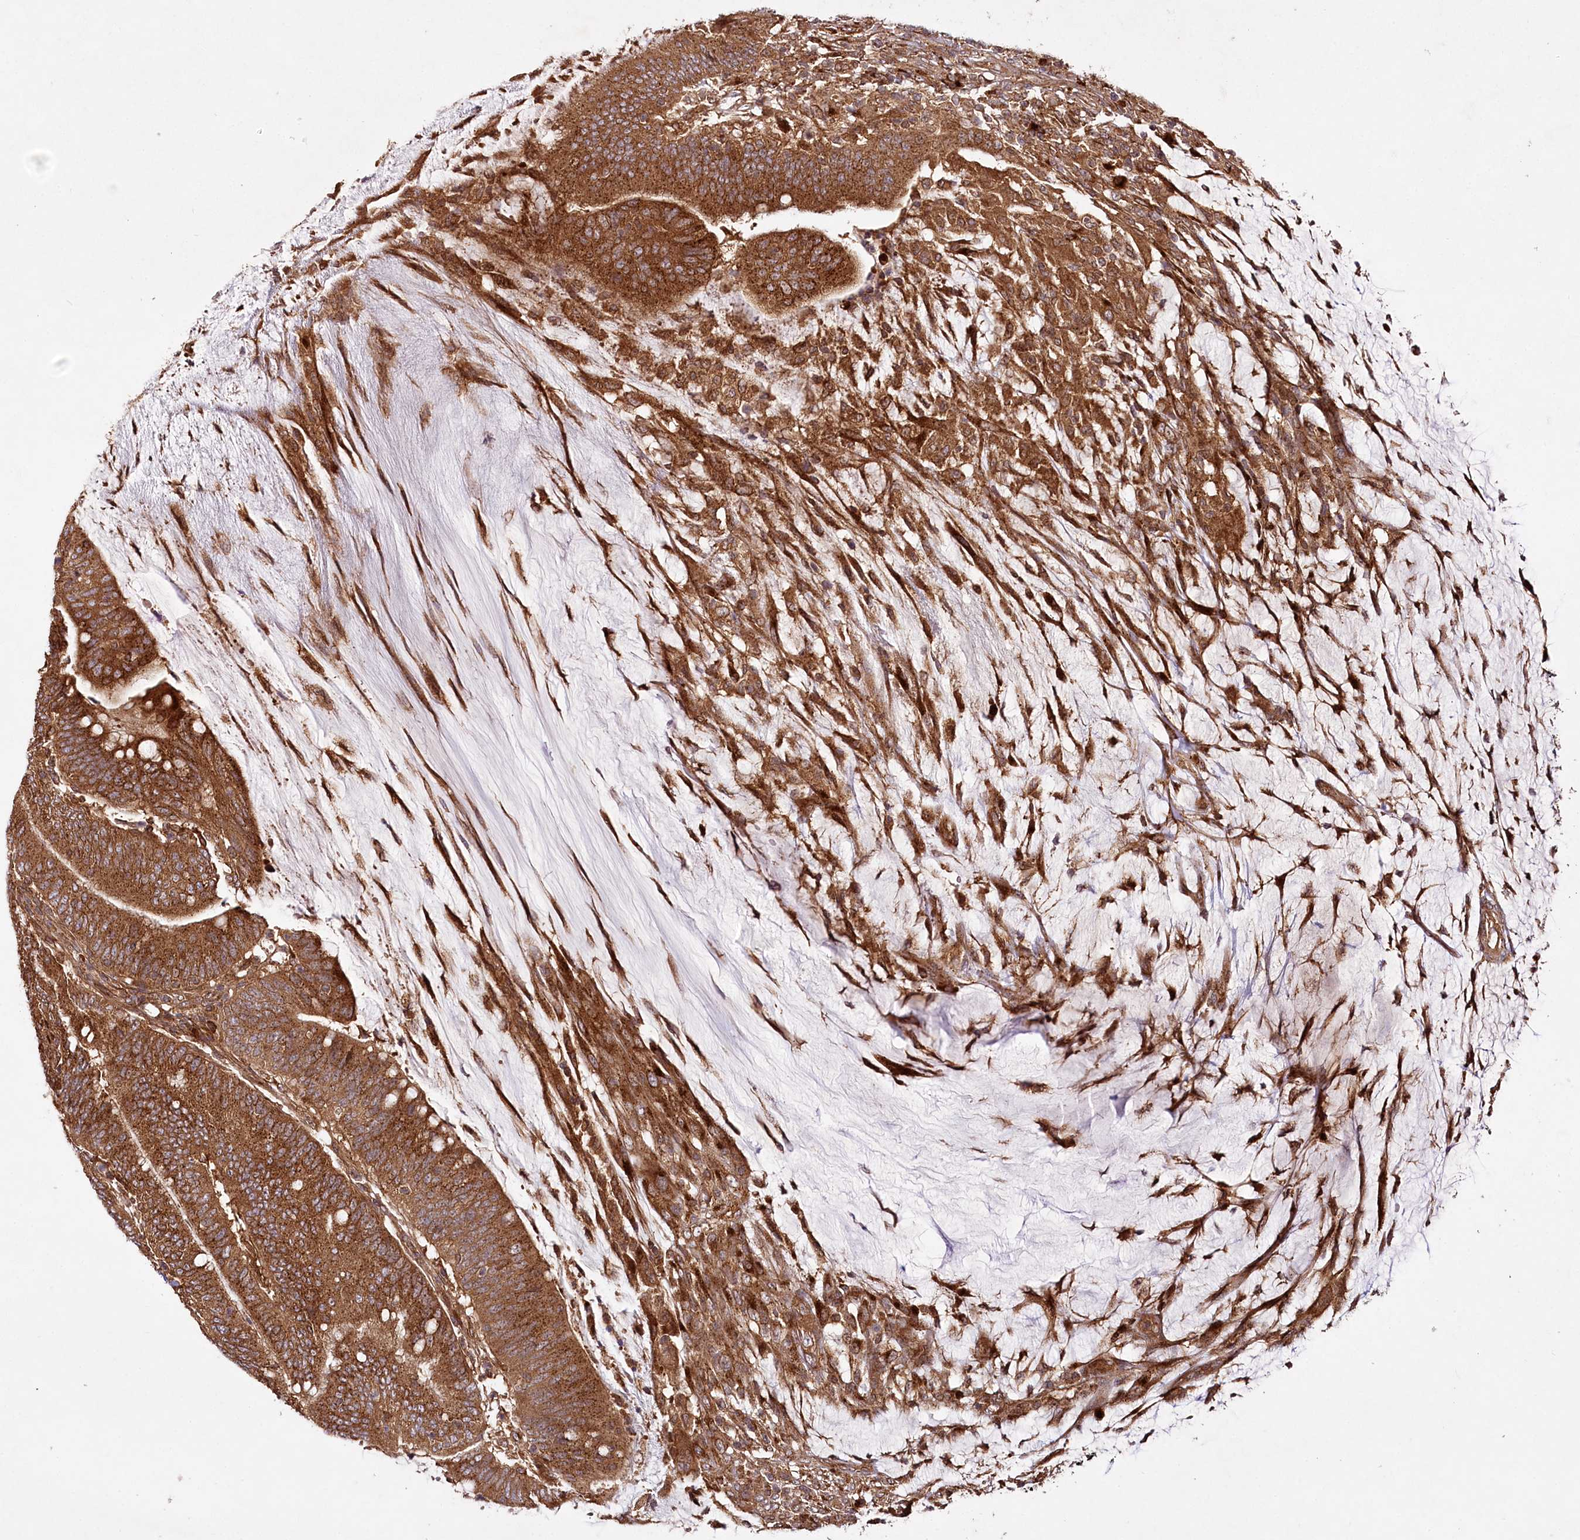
{"staining": {"intensity": "strong", "quantity": ">75%", "location": "cytoplasmic/membranous"}, "tissue": "colorectal cancer", "cell_type": "Tumor cells", "image_type": "cancer", "snomed": [{"axis": "morphology", "description": "Adenocarcinoma, NOS"}, {"axis": "topography", "description": "Colon"}], "caption": "Immunohistochemistry image of human colorectal cancer stained for a protein (brown), which reveals high levels of strong cytoplasmic/membranous expression in about >75% of tumor cells.", "gene": "COPG1", "patient": {"sex": "female", "age": 66}}